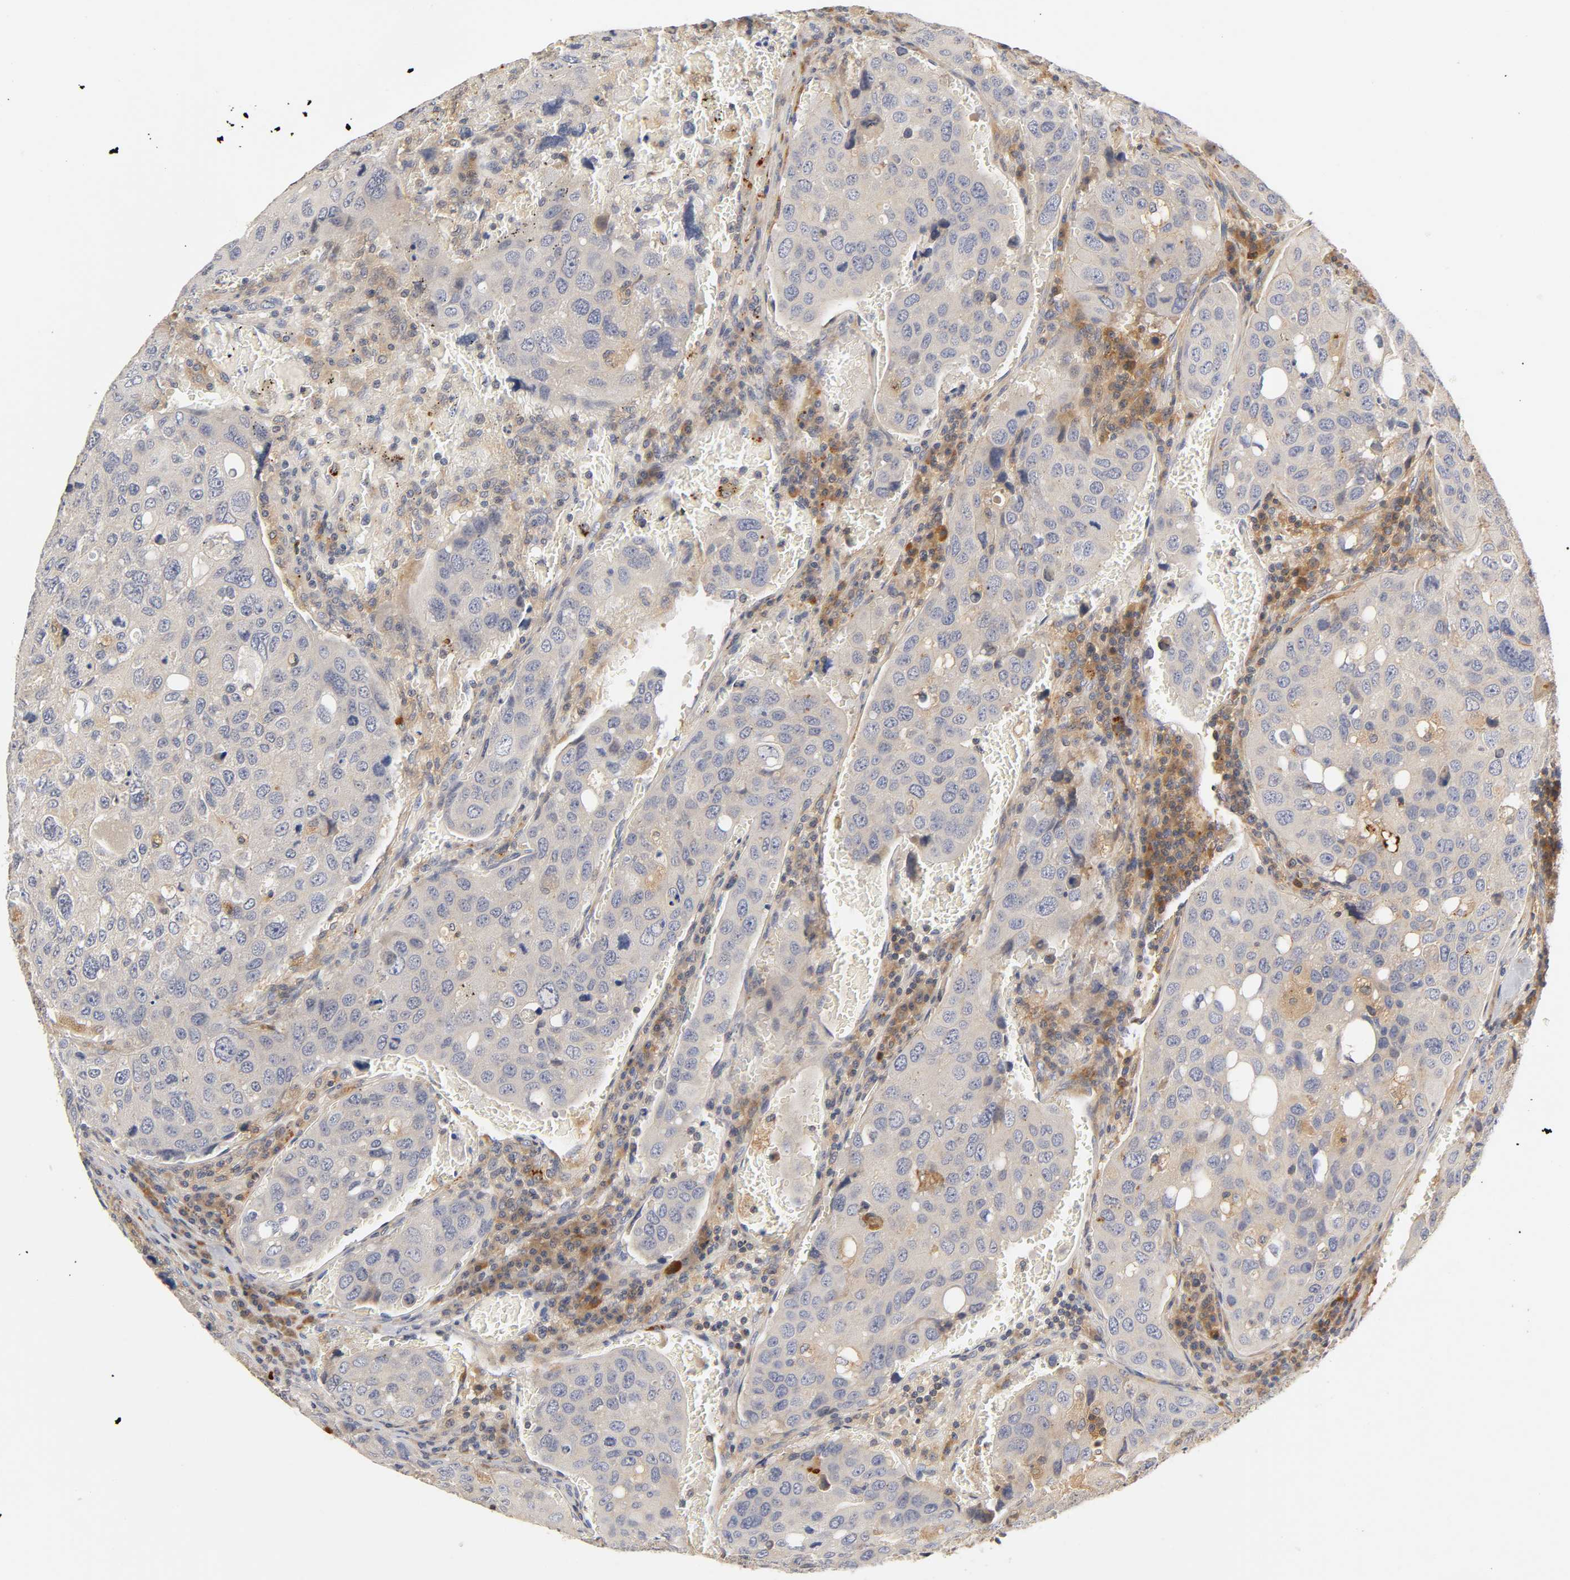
{"staining": {"intensity": "weak", "quantity": "25%-75%", "location": "cytoplasmic/membranous"}, "tissue": "urothelial cancer", "cell_type": "Tumor cells", "image_type": "cancer", "snomed": [{"axis": "morphology", "description": "Urothelial carcinoma, High grade"}, {"axis": "topography", "description": "Lymph node"}, {"axis": "topography", "description": "Urinary bladder"}], "caption": "There is low levels of weak cytoplasmic/membranous expression in tumor cells of urothelial cancer, as demonstrated by immunohistochemical staining (brown color).", "gene": "RHOA", "patient": {"sex": "male", "age": 51}}